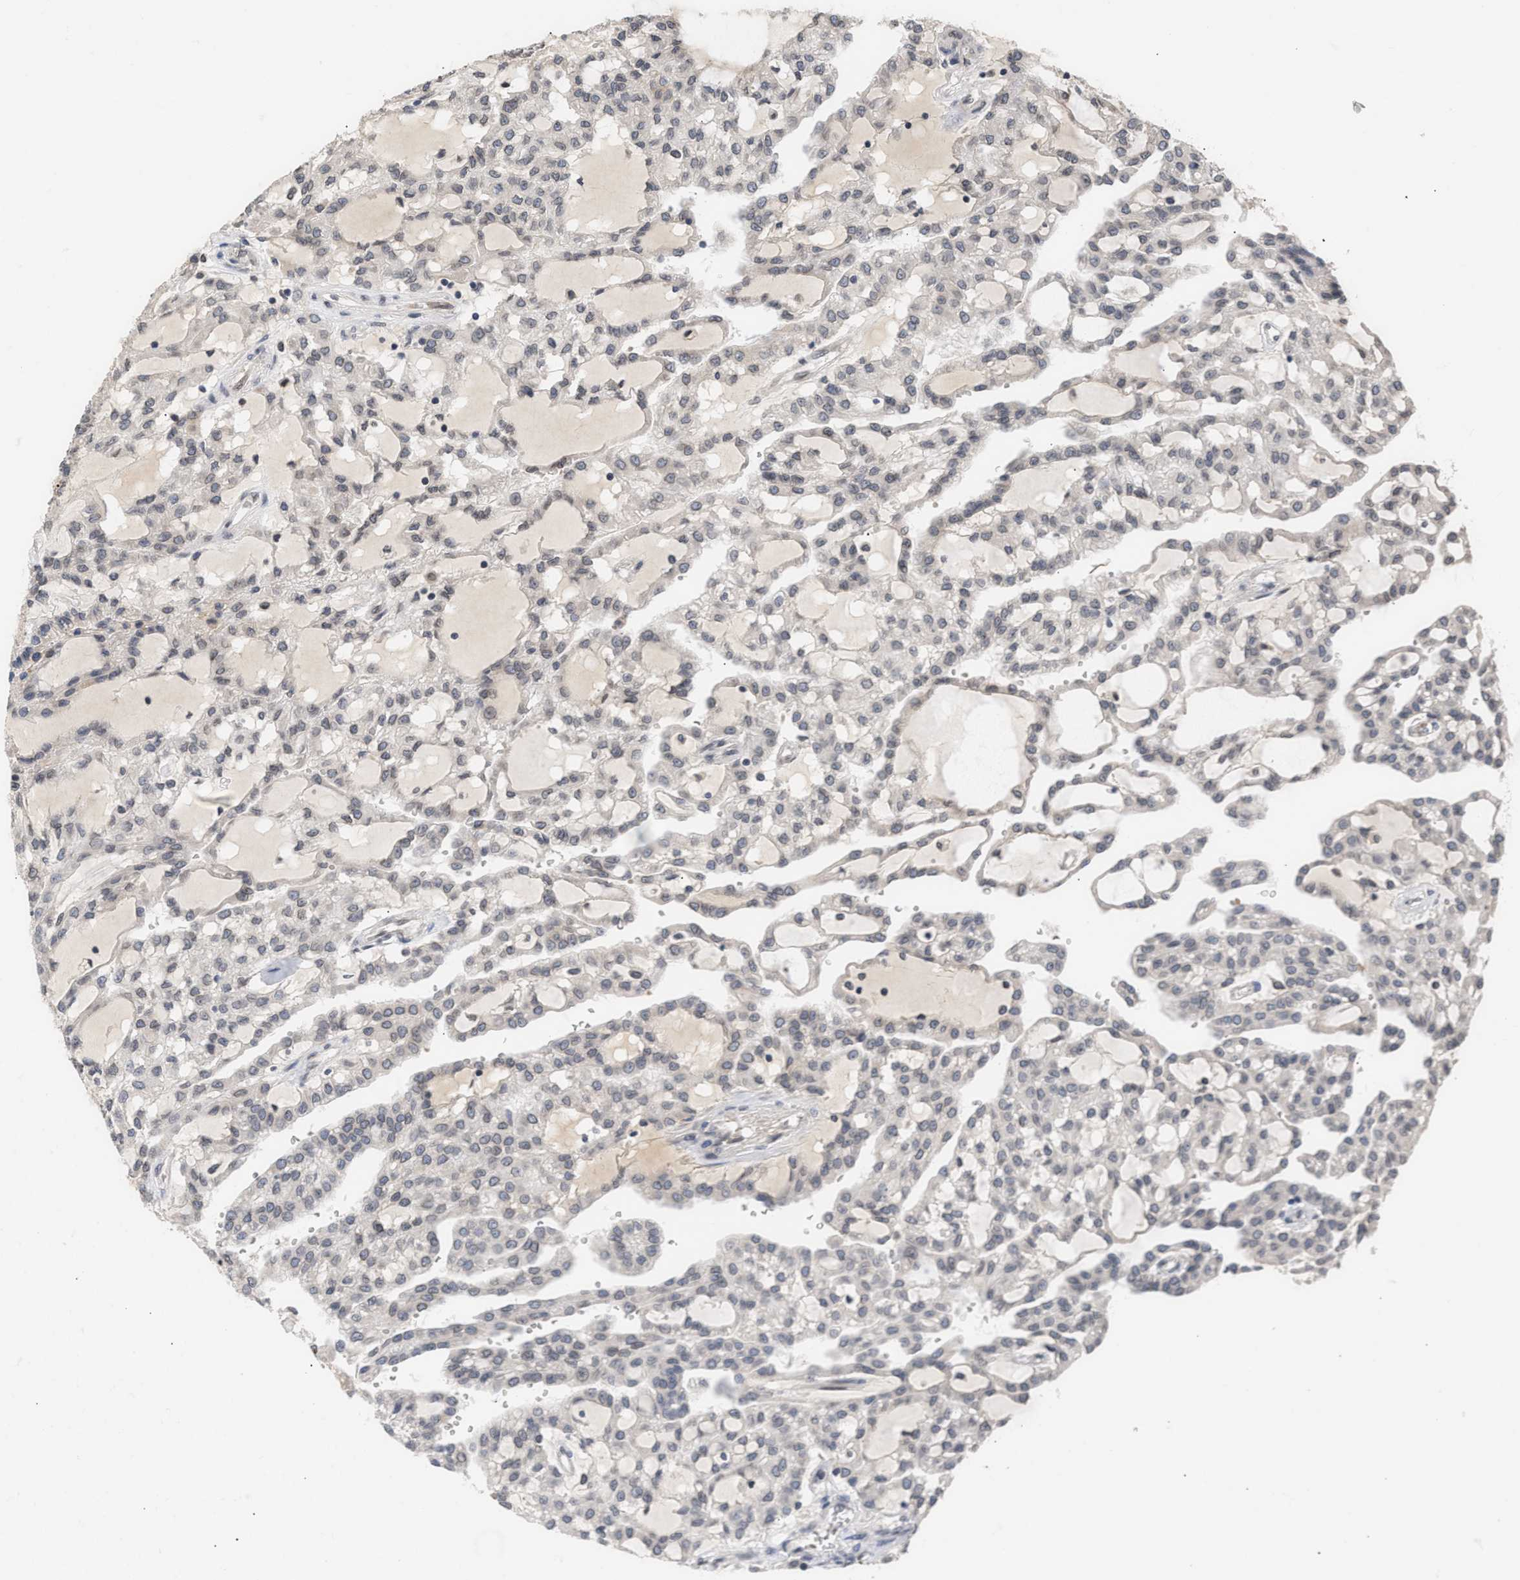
{"staining": {"intensity": "negative", "quantity": "none", "location": "none"}, "tissue": "renal cancer", "cell_type": "Tumor cells", "image_type": "cancer", "snomed": [{"axis": "morphology", "description": "Adenocarcinoma, NOS"}, {"axis": "topography", "description": "Kidney"}], "caption": "The immunohistochemistry histopathology image has no significant expression in tumor cells of renal cancer tissue.", "gene": "NUP62", "patient": {"sex": "male", "age": 63}}